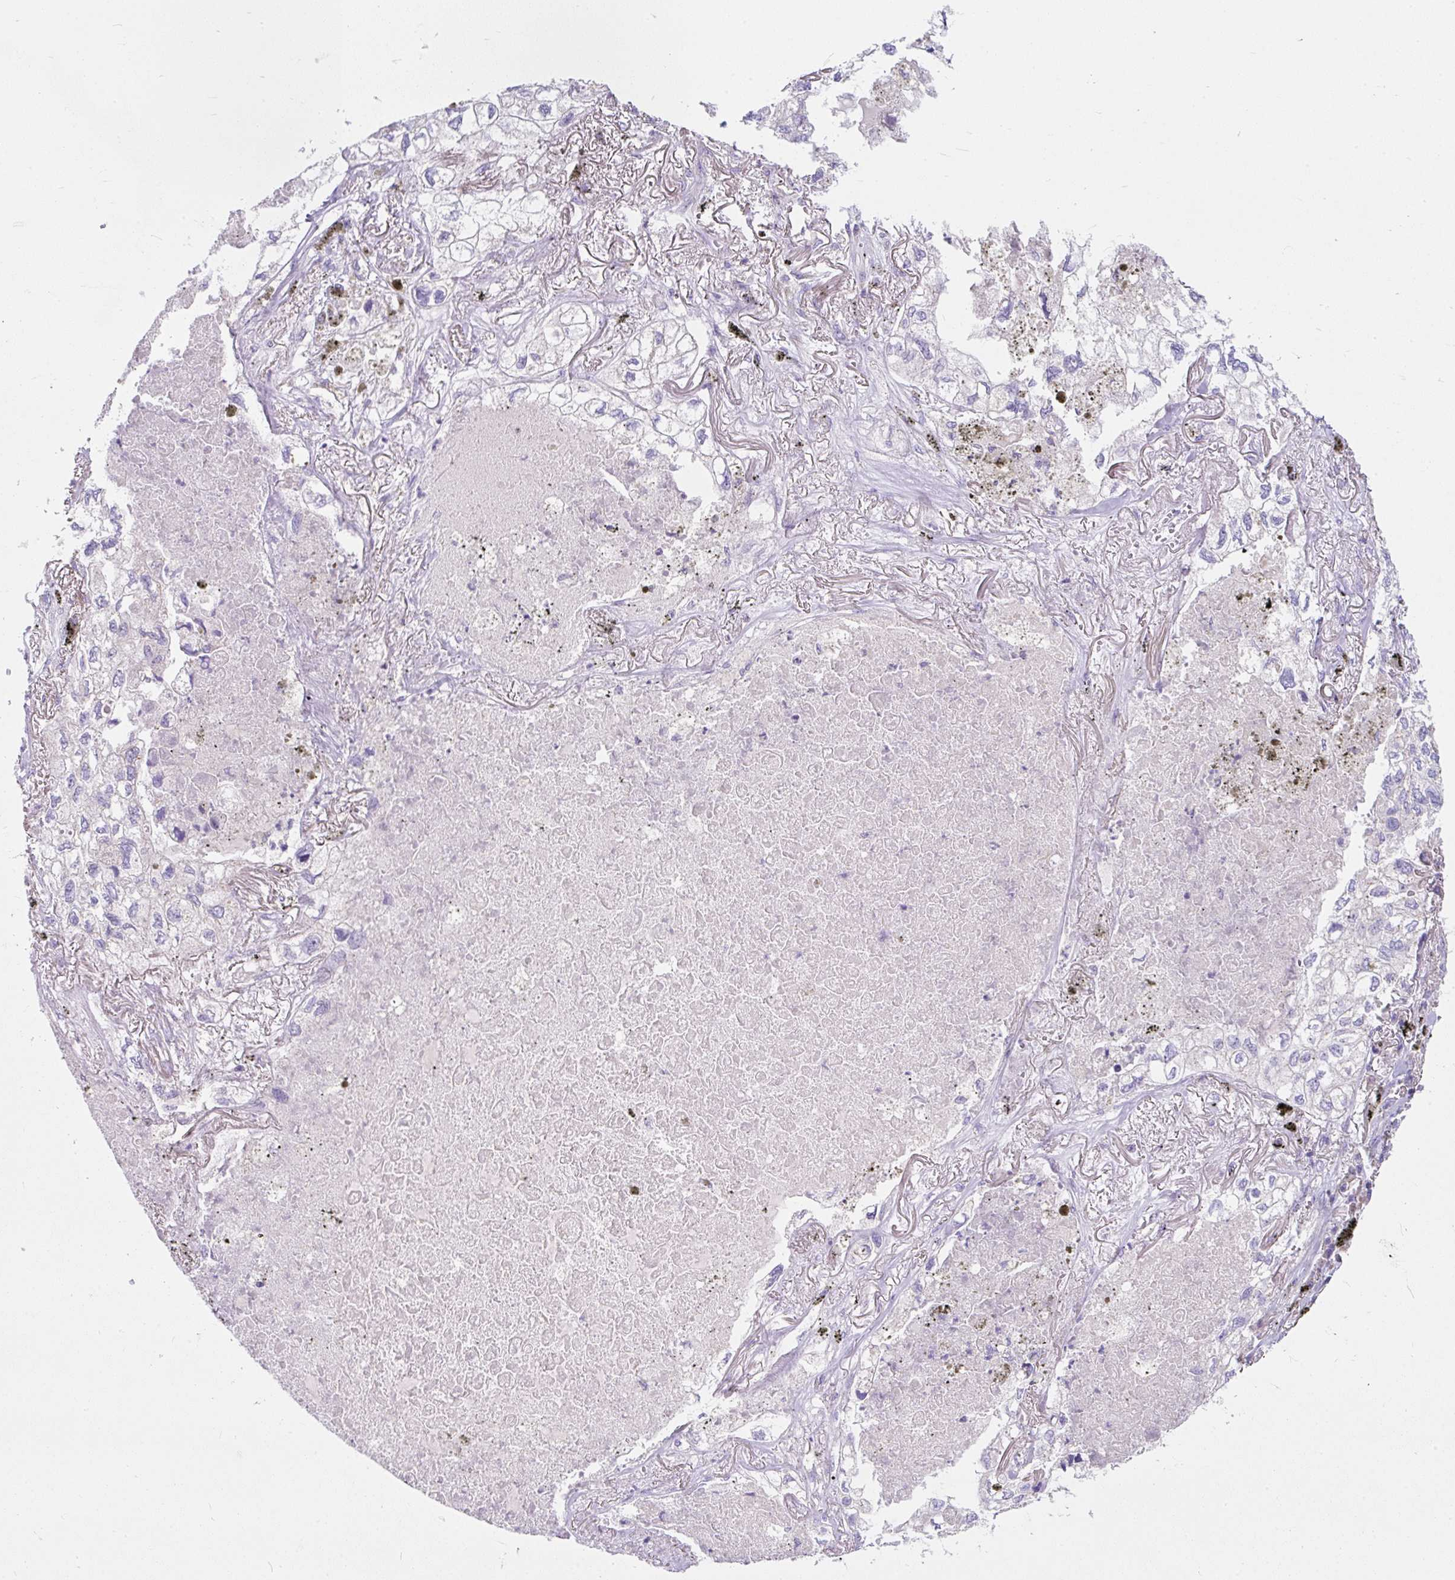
{"staining": {"intensity": "negative", "quantity": "none", "location": "none"}, "tissue": "lung cancer", "cell_type": "Tumor cells", "image_type": "cancer", "snomed": [{"axis": "morphology", "description": "Adenocarcinoma, NOS"}, {"axis": "topography", "description": "Lung"}], "caption": "Adenocarcinoma (lung) was stained to show a protein in brown. There is no significant expression in tumor cells.", "gene": "SUSD5", "patient": {"sex": "male", "age": 65}}